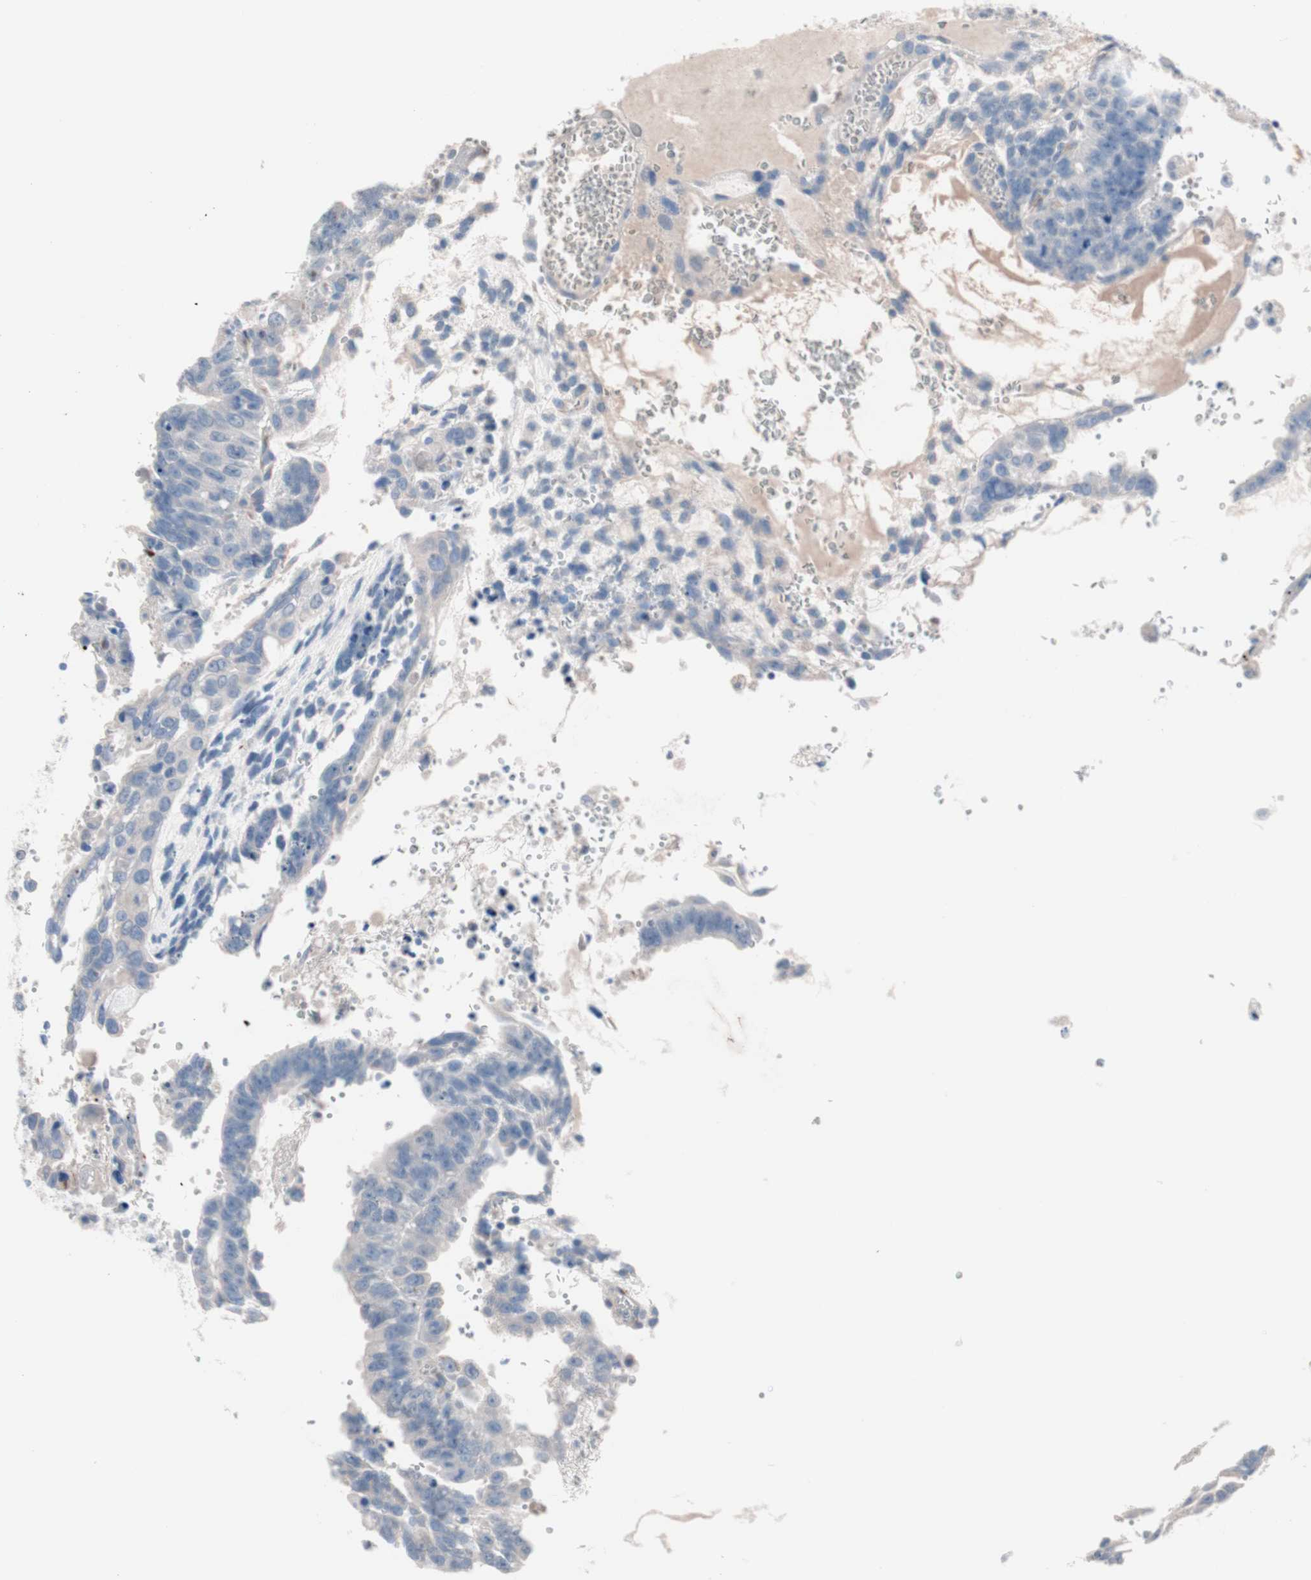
{"staining": {"intensity": "negative", "quantity": "none", "location": "none"}, "tissue": "testis cancer", "cell_type": "Tumor cells", "image_type": "cancer", "snomed": [{"axis": "morphology", "description": "Seminoma, NOS"}, {"axis": "morphology", "description": "Carcinoma, Embryonal, NOS"}, {"axis": "topography", "description": "Testis"}], "caption": "This is an immunohistochemistry (IHC) histopathology image of testis cancer (embryonal carcinoma). There is no positivity in tumor cells.", "gene": "ULBP1", "patient": {"sex": "male", "age": 52}}